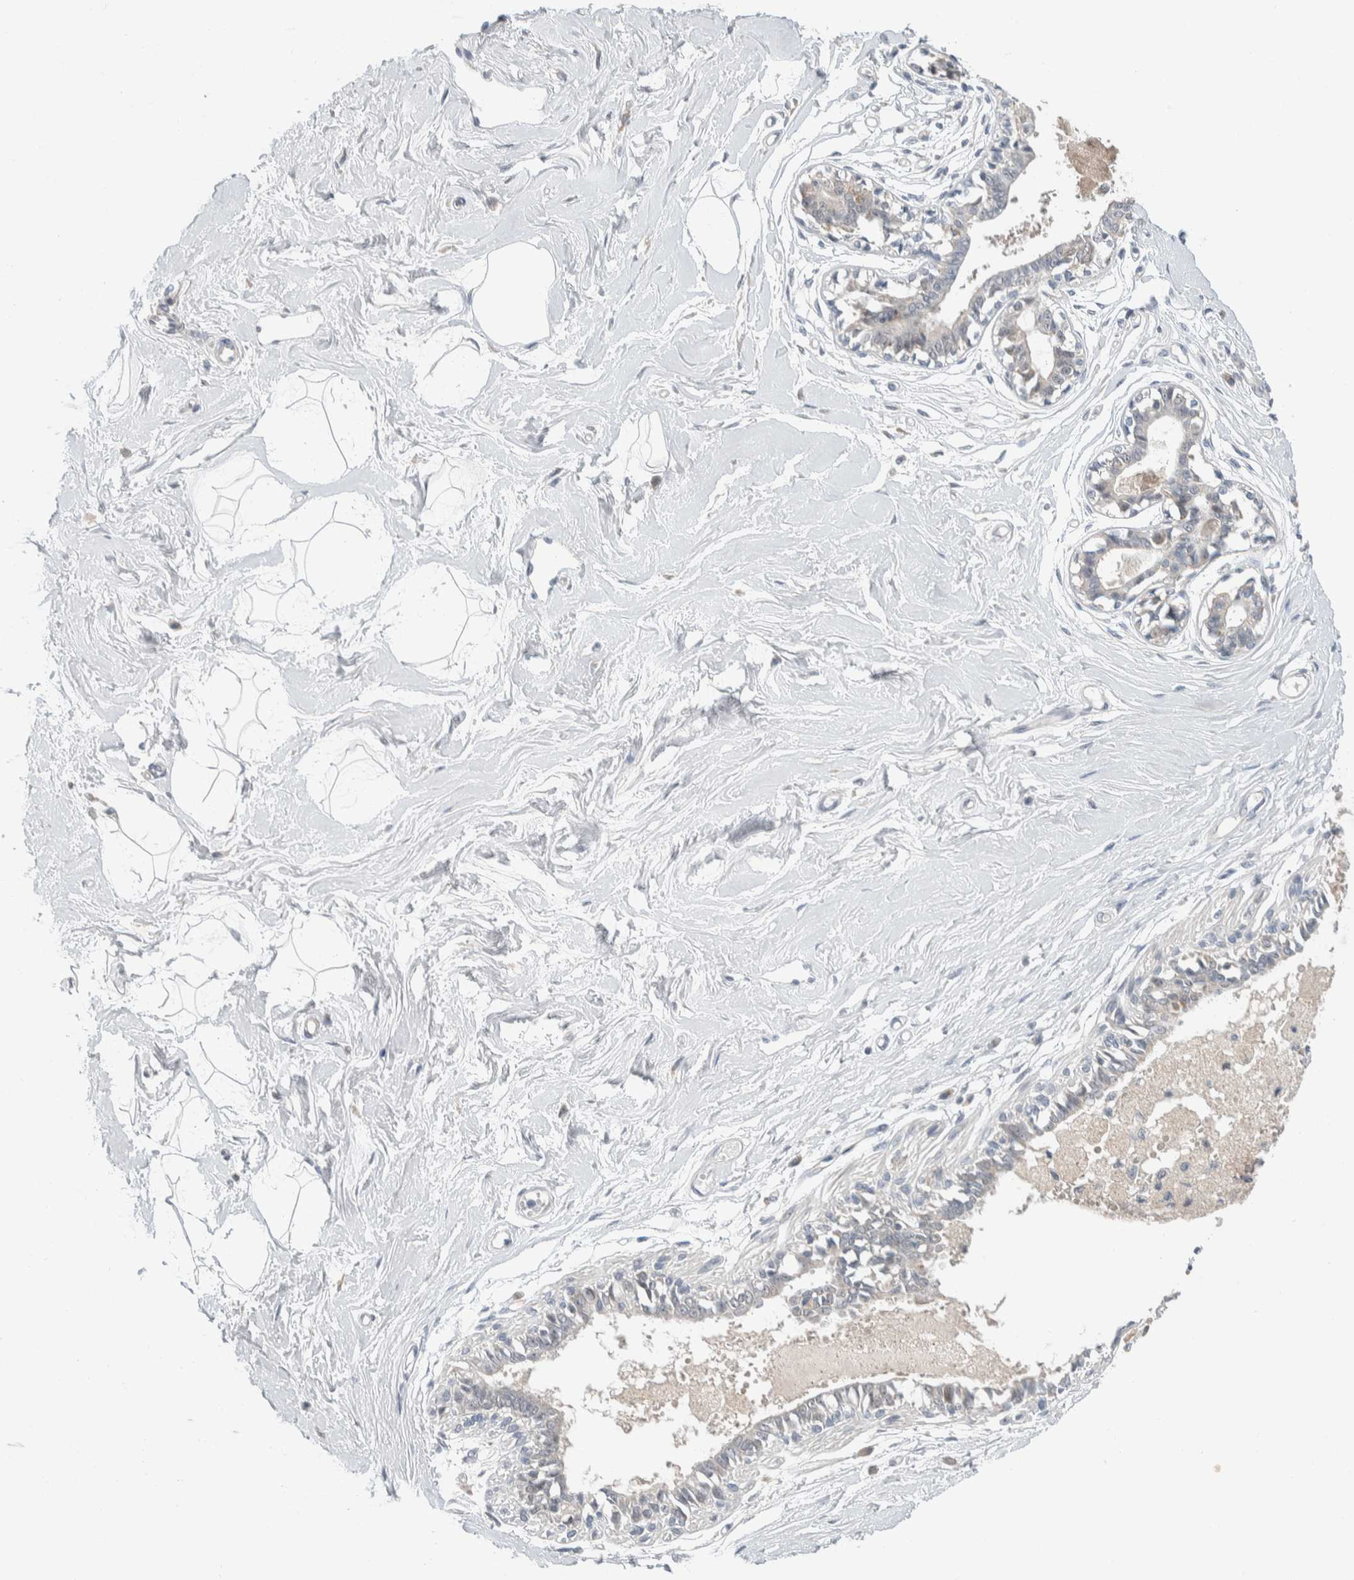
{"staining": {"intensity": "negative", "quantity": "none", "location": "none"}, "tissue": "breast", "cell_type": "Adipocytes", "image_type": "normal", "snomed": [{"axis": "morphology", "description": "Normal tissue, NOS"}, {"axis": "topography", "description": "Breast"}], "caption": "High power microscopy photomicrograph of an IHC micrograph of unremarkable breast, revealing no significant positivity in adipocytes. The staining is performed using DAB brown chromogen with nuclei counter-stained in using hematoxylin.", "gene": "SHPK", "patient": {"sex": "female", "age": 45}}